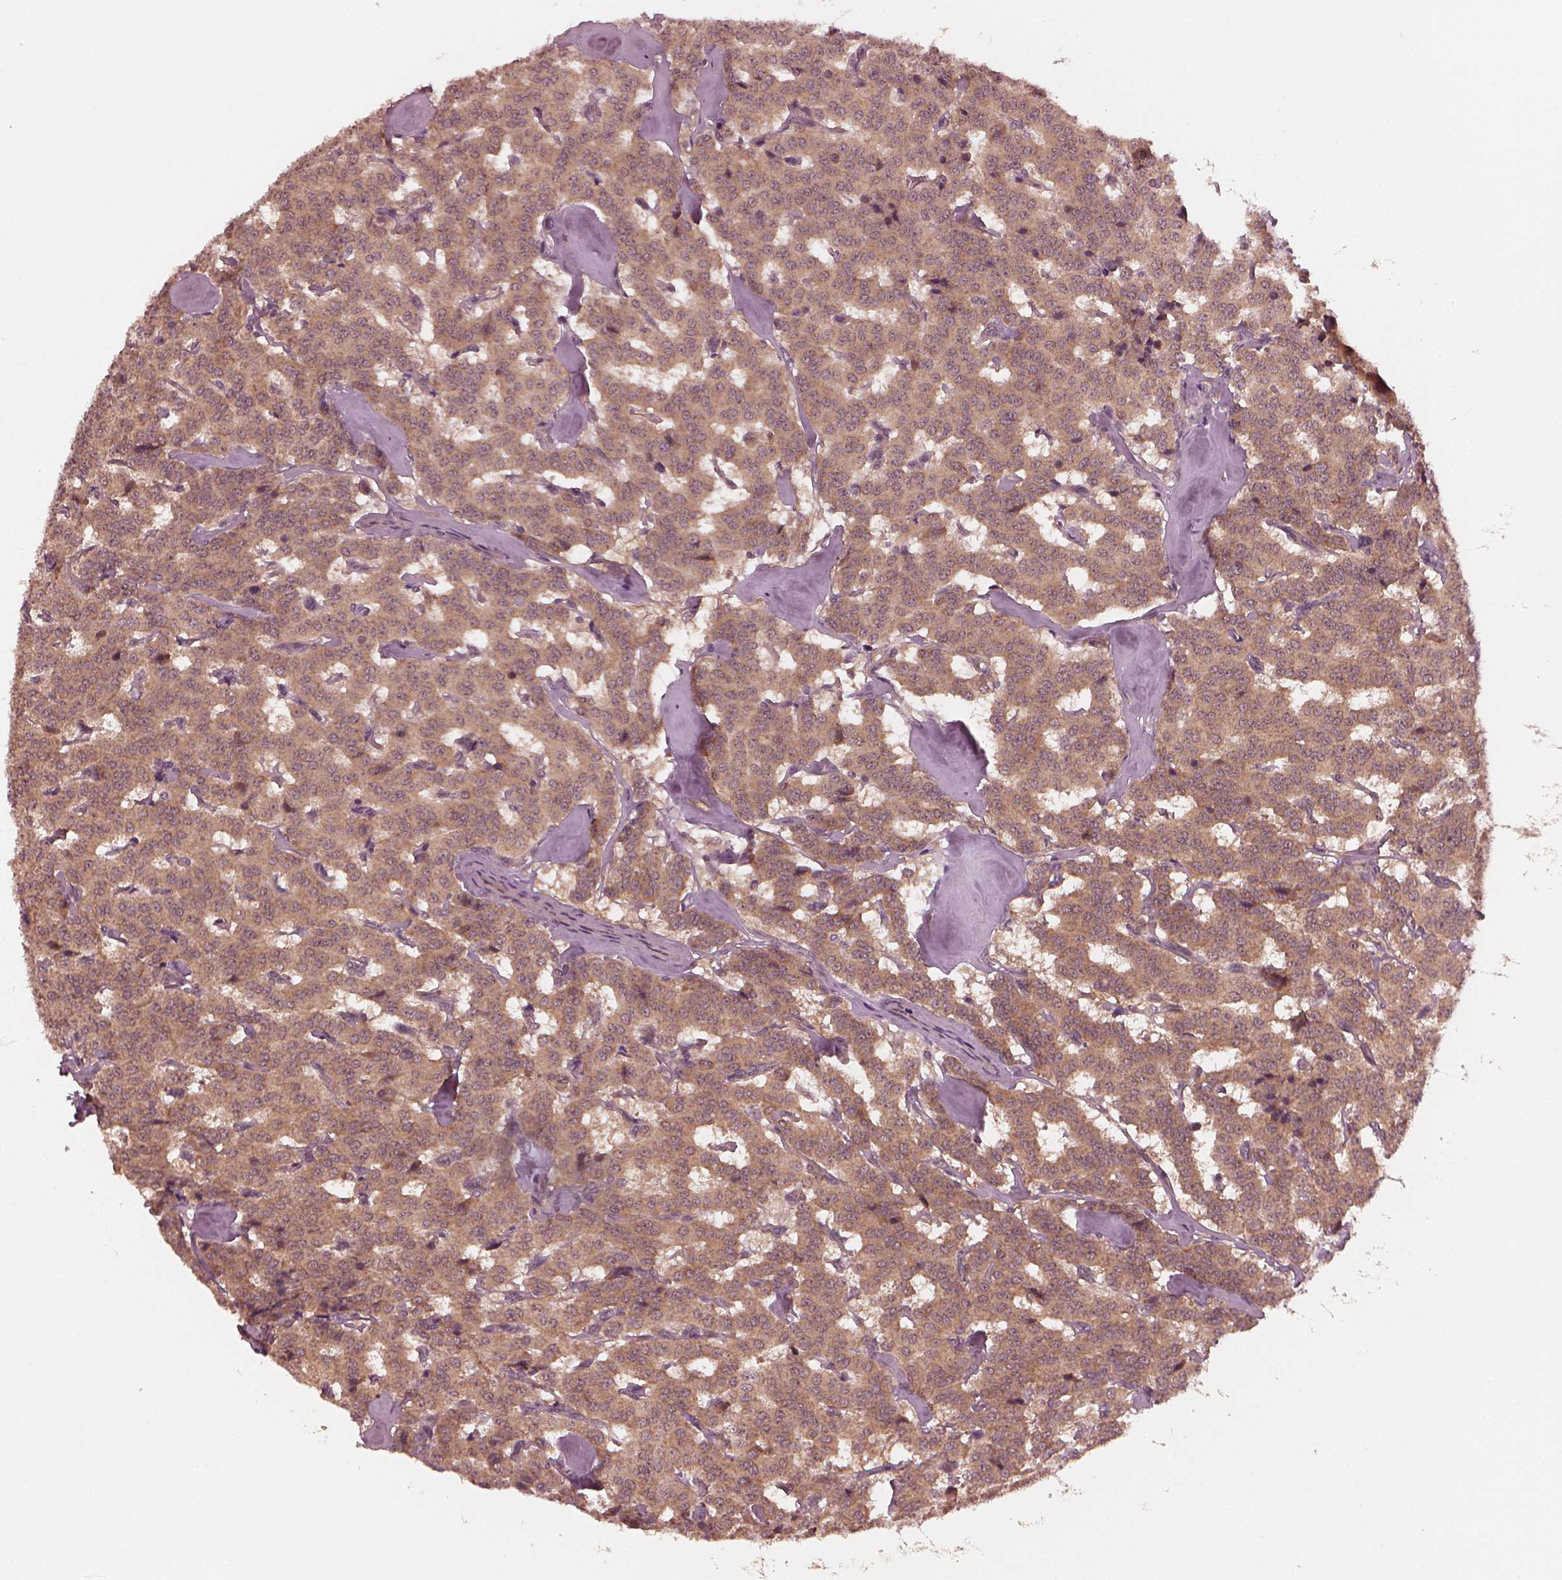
{"staining": {"intensity": "moderate", "quantity": ">75%", "location": "cytoplasmic/membranous"}, "tissue": "carcinoid", "cell_type": "Tumor cells", "image_type": "cancer", "snomed": [{"axis": "morphology", "description": "Carcinoid, malignant, NOS"}, {"axis": "topography", "description": "Lung"}], "caption": "Immunohistochemical staining of human carcinoid exhibits moderate cytoplasmic/membranous protein expression in about >75% of tumor cells. (DAB IHC, brown staining for protein, blue staining for nuclei).", "gene": "FAF2", "patient": {"sex": "female", "age": 46}}